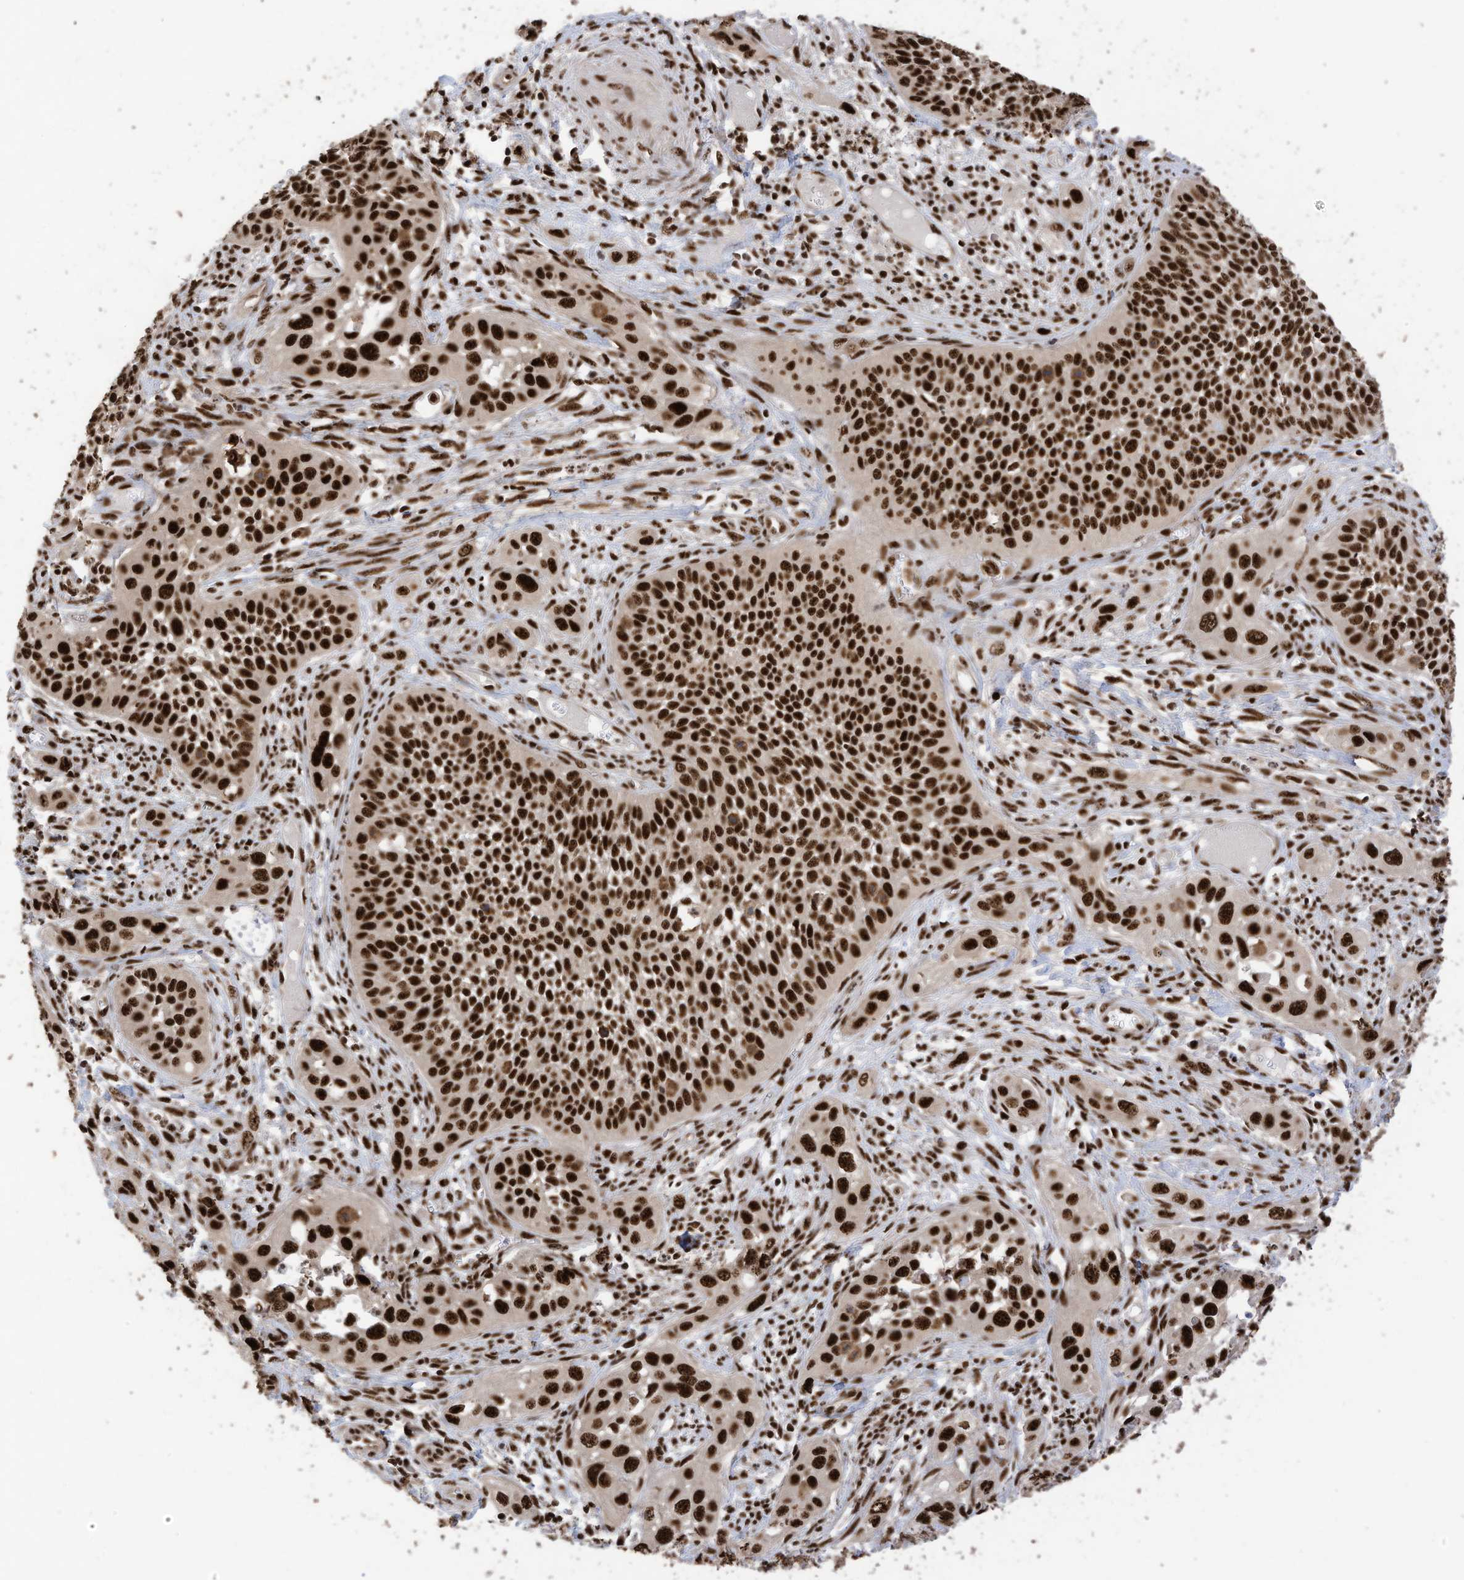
{"staining": {"intensity": "strong", "quantity": ">75%", "location": "nuclear"}, "tissue": "cervical cancer", "cell_type": "Tumor cells", "image_type": "cancer", "snomed": [{"axis": "morphology", "description": "Squamous cell carcinoma, NOS"}, {"axis": "topography", "description": "Cervix"}], "caption": "DAB immunohistochemical staining of human cervical squamous cell carcinoma reveals strong nuclear protein staining in approximately >75% of tumor cells.", "gene": "SF3A3", "patient": {"sex": "female", "age": 34}}